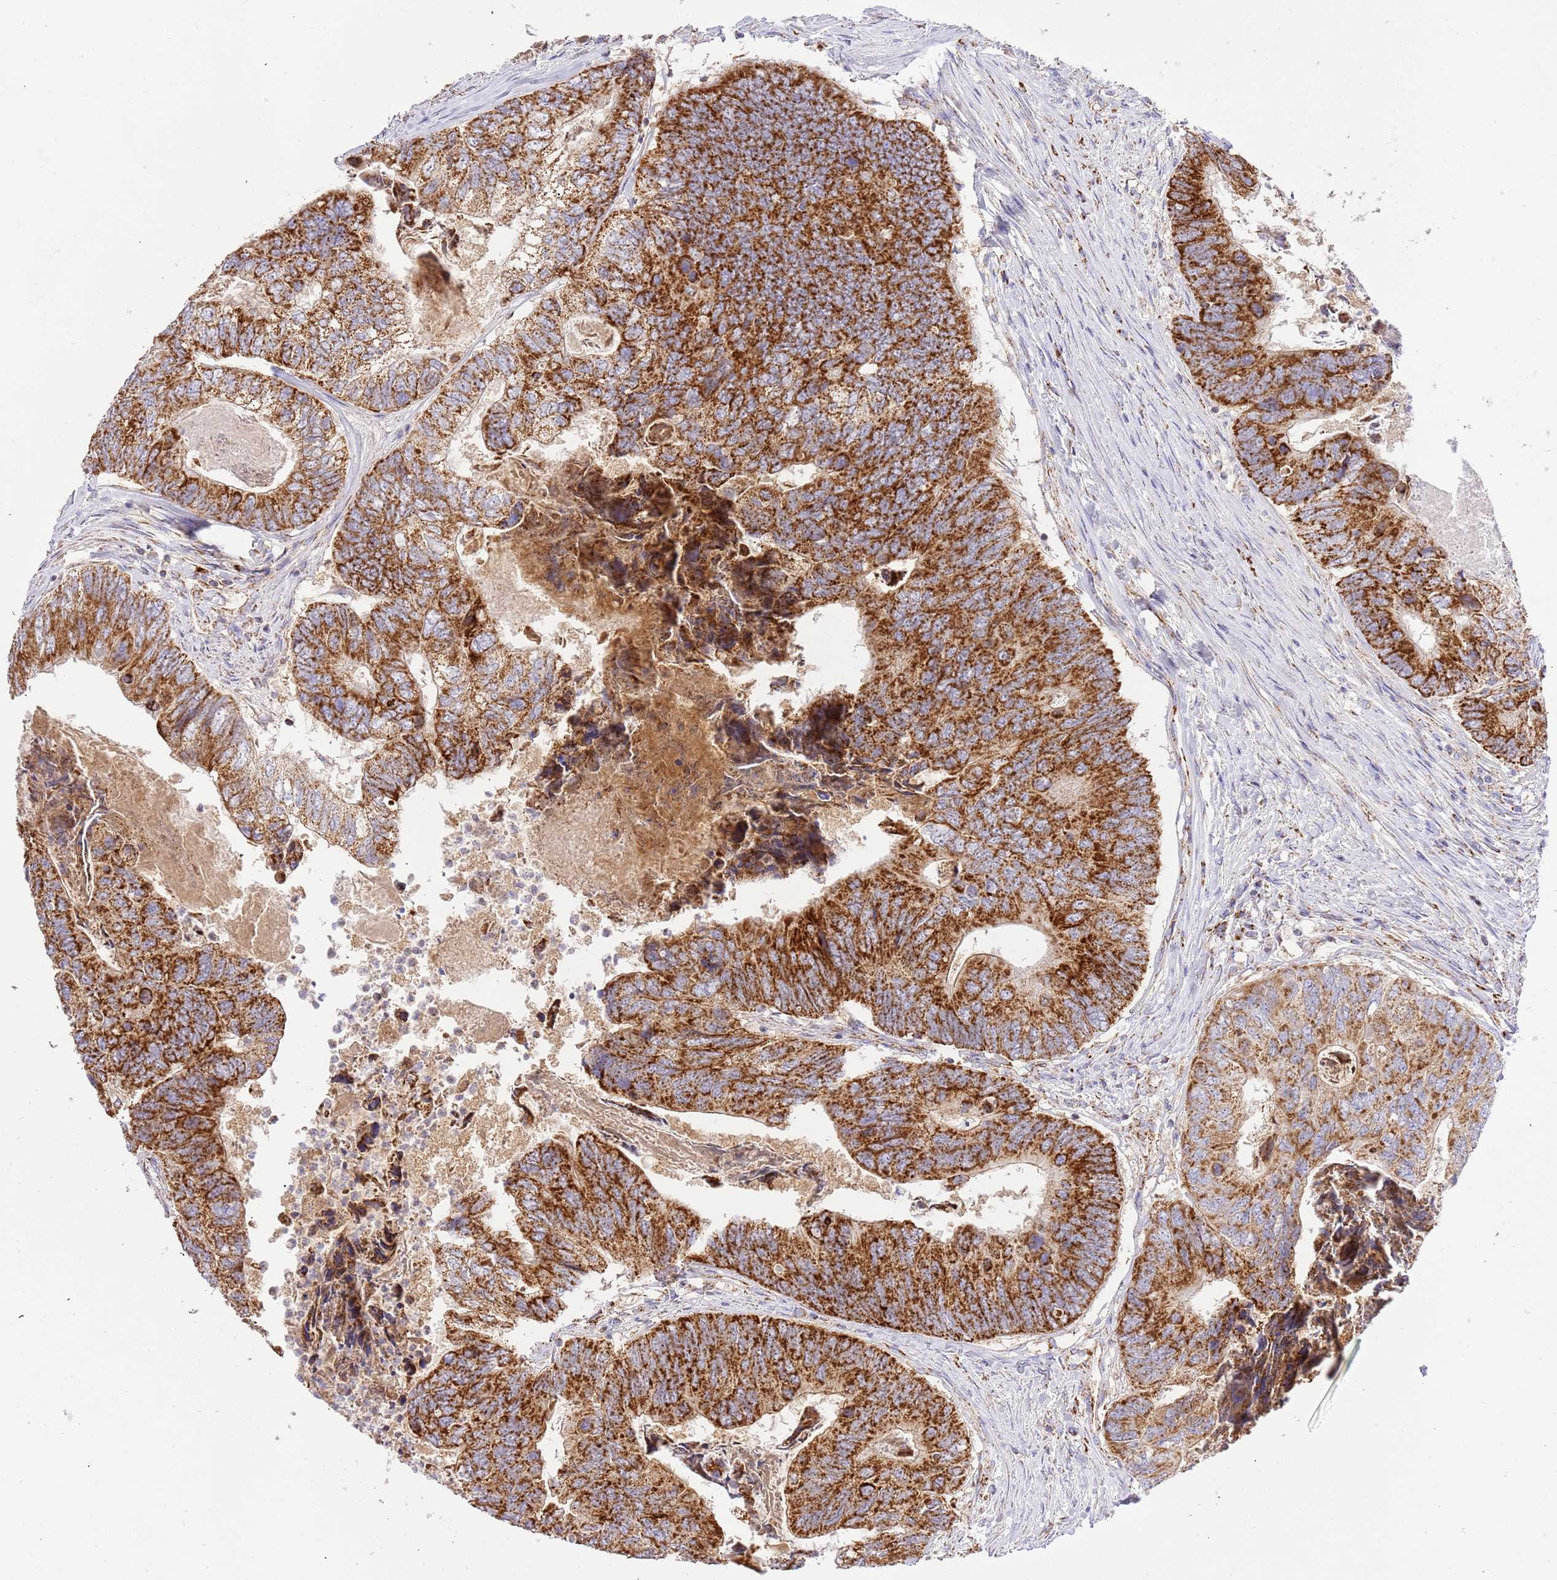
{"staining": {"intensity": "strong", "quantity": ">75%", "location": "cytoplasmic/membranous"}, "tissue": "colorectal cancer", "cell_type": "Tumor cells", "image_type": "cancer", "snomed": [{"axis": "morphology", "description": "Adenocarcinoma, NOS"}, {"axis": "topography", "description": "Colon"}], "caption": "A histopathology image of colorectal adenocarcinoma stained for a protein displays strong cytoplasmic/membranous brown staining in tumor cells.", "gene": "ZBTB39", "patient": {"sex": "female", "age": 67}}